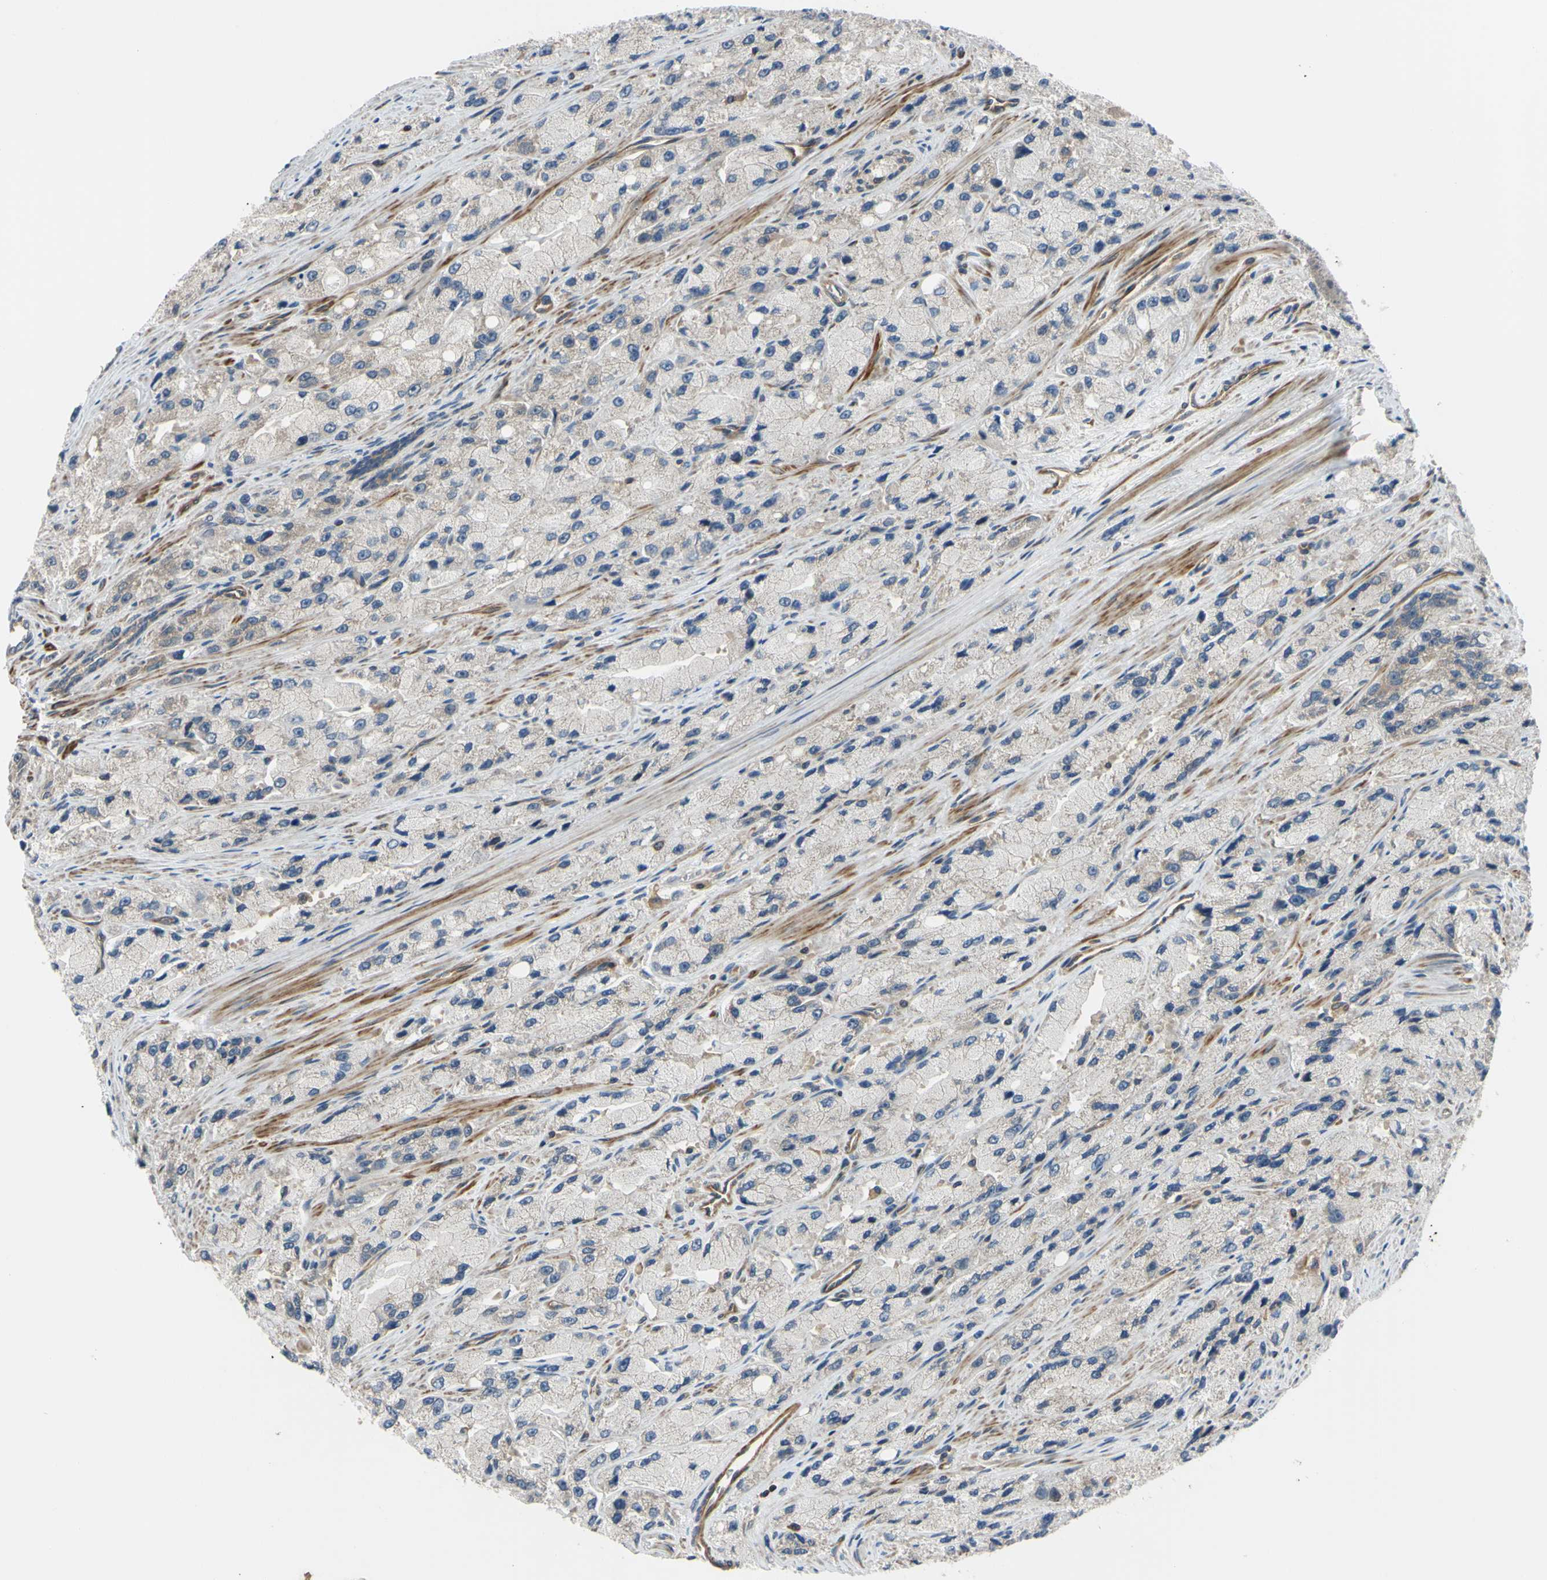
{"staining": {"intensity": "weak", "quantity": "25%-75%", "location": "cytoplasmic/membranous"}, "tissue": "prostate cancer", "cell_type": "Tumor cells", "image_type": "cancer", "snomed": [{"axis": "morphology", "description": "Adenocarcinoma, High grade"}, {"axis": "topography", "description": "Prostate"}], "caption": "High-power microscopy captured an immunohistochemistry (IHC) micrograph of prostate high-grade adenocarcinoma, revealing weak cytoplasmic/membranous staining in approximately 25%-75% of tumor cells.", "gene": "COMMD9", "patient": {"sex": "male", "age": 58}}